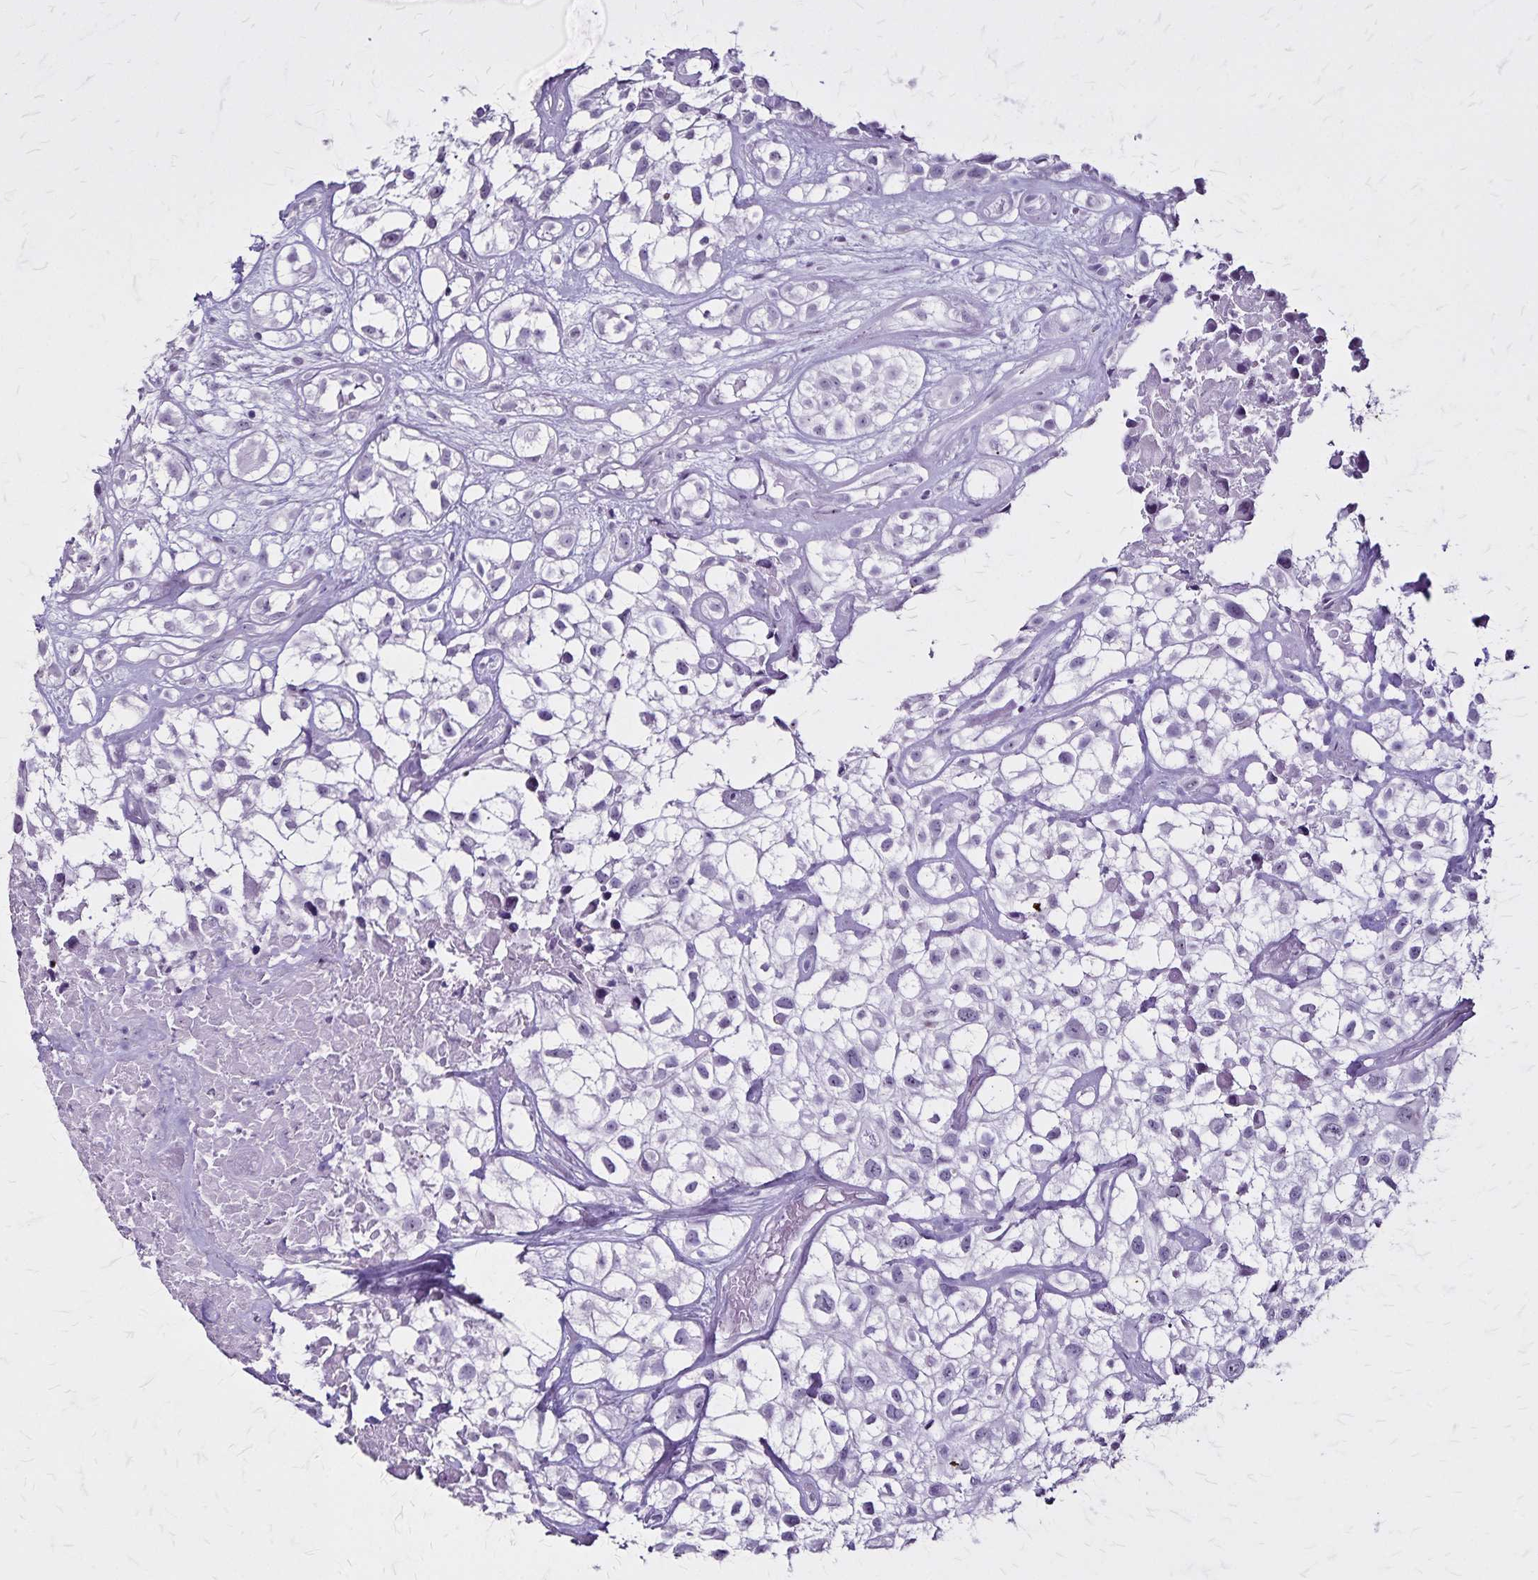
{"staining": {"intensity": "negative", "quantity": "none", "location": "none"}, "tissue": "urothelial cancer", "cell_type": "Tumor cells", "image_type": "cancer", "snomed": [{"axis": "morphology", "description": "Urothelial carcinoma, High grade"}, {"axis": "topography", "description": "Urinary bladder"}], "caption": "Human urothelial cancer stained for a protein using immunohistochemistry (IHC) exhibits no staining in tumor cells.", "gene": "KRT2", "patient": {"sex": "male", "age": 56}}